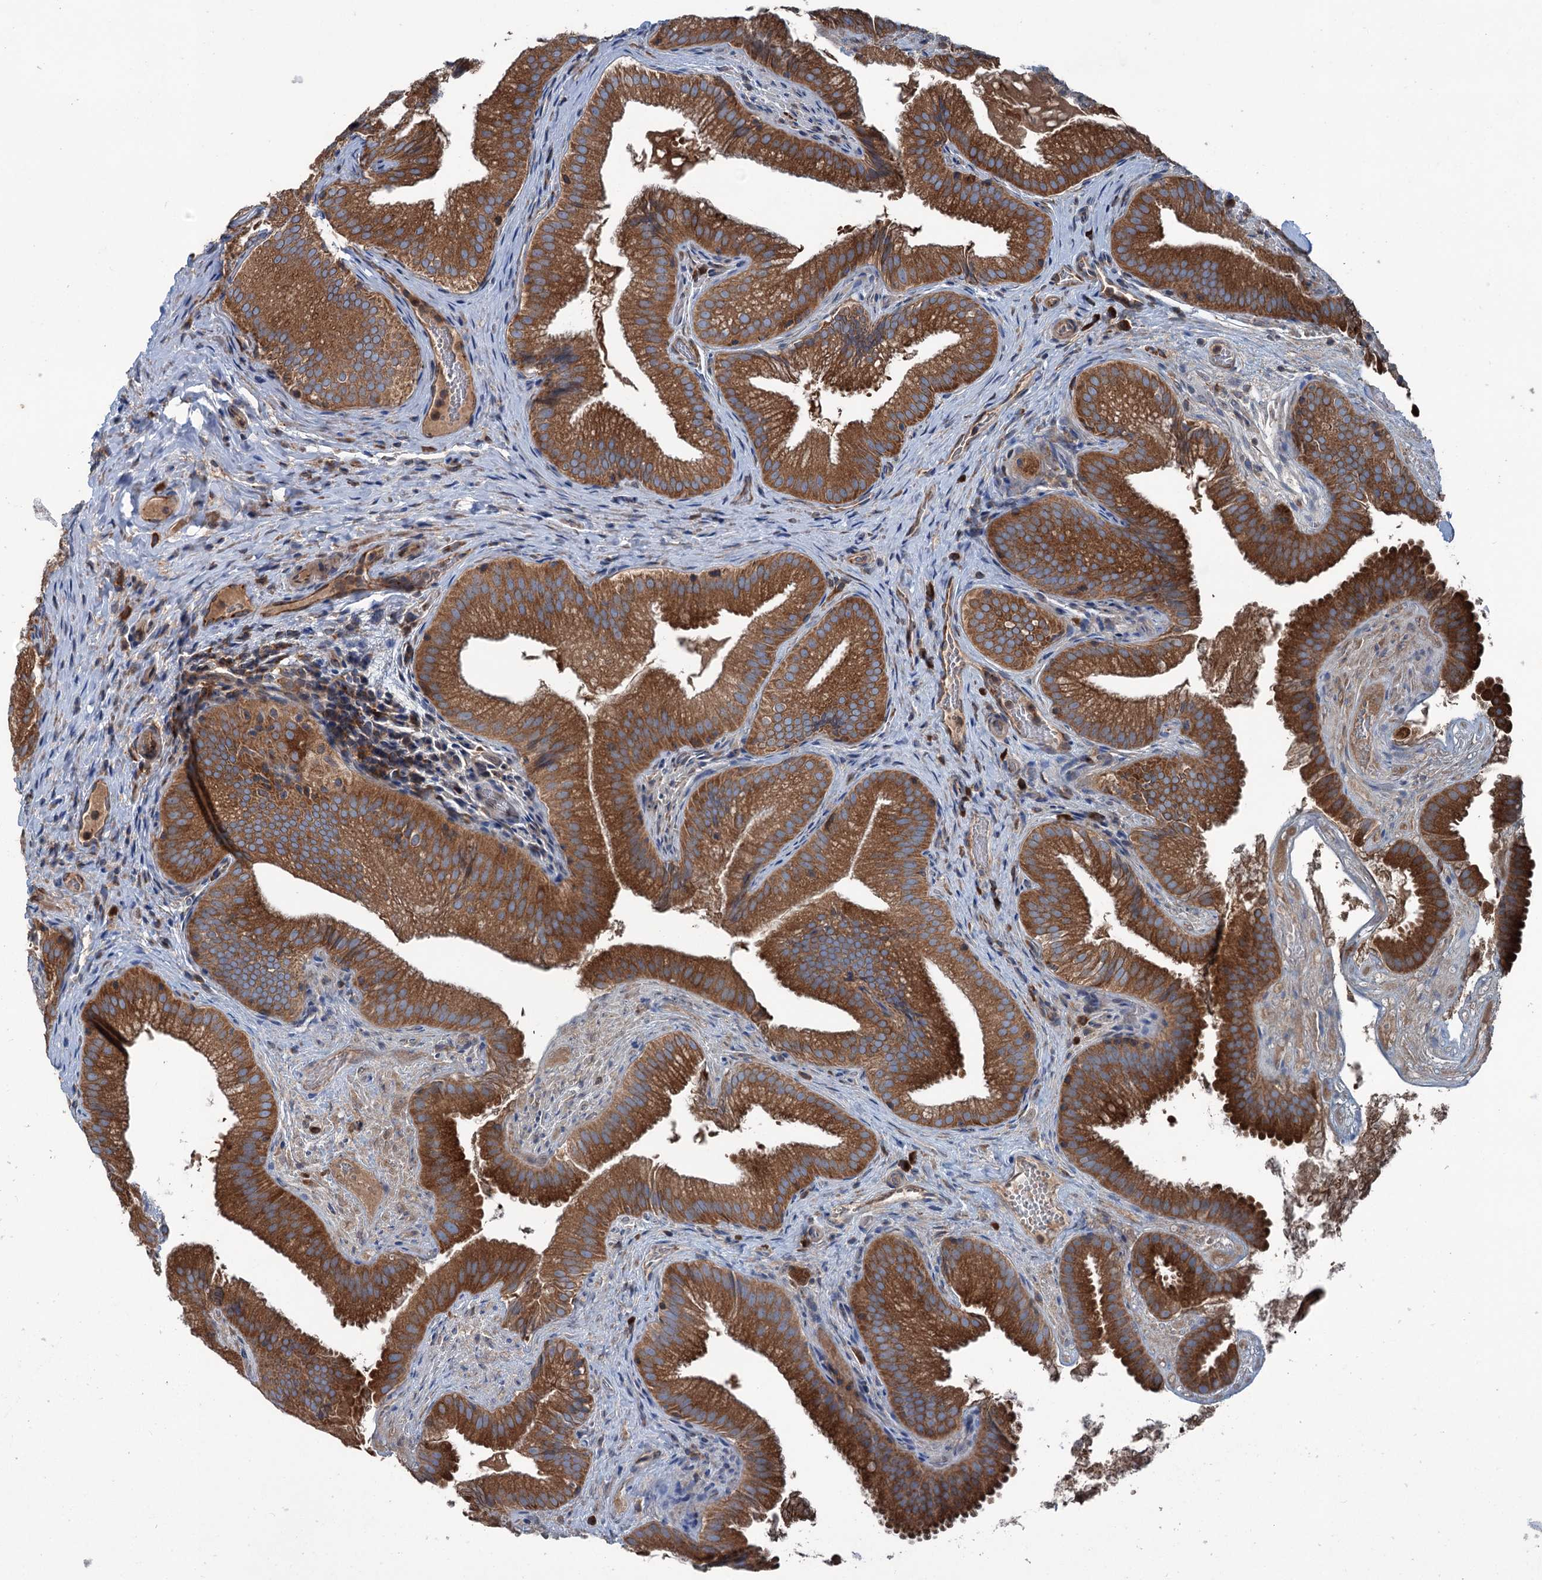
{"staining": {"intensity": "strong", "quantity": ">75%", "location": "cytoplasmic/membranous"}, "tissue": "gallbladder", "cell_type": "Glandular cells", "image_type": "normal", "snomed": [{"axis": "morphology", "description": "Normal tissue, NOS"}, {"axis": "topography", "description": "Gallbladder"}], "caption": "Gallbladder stained with immunohistochemistry (IHC) exhibits strong cytoplasmic/membranous staining in about >75% of glandular cells. The staining is performed using DAB brown chromogen to label protein expression. The nuclei are counter-stained blue using hematoxylin.", "gene": "CALCOCO1", "patient": {"sex": "female", "age": 30}}